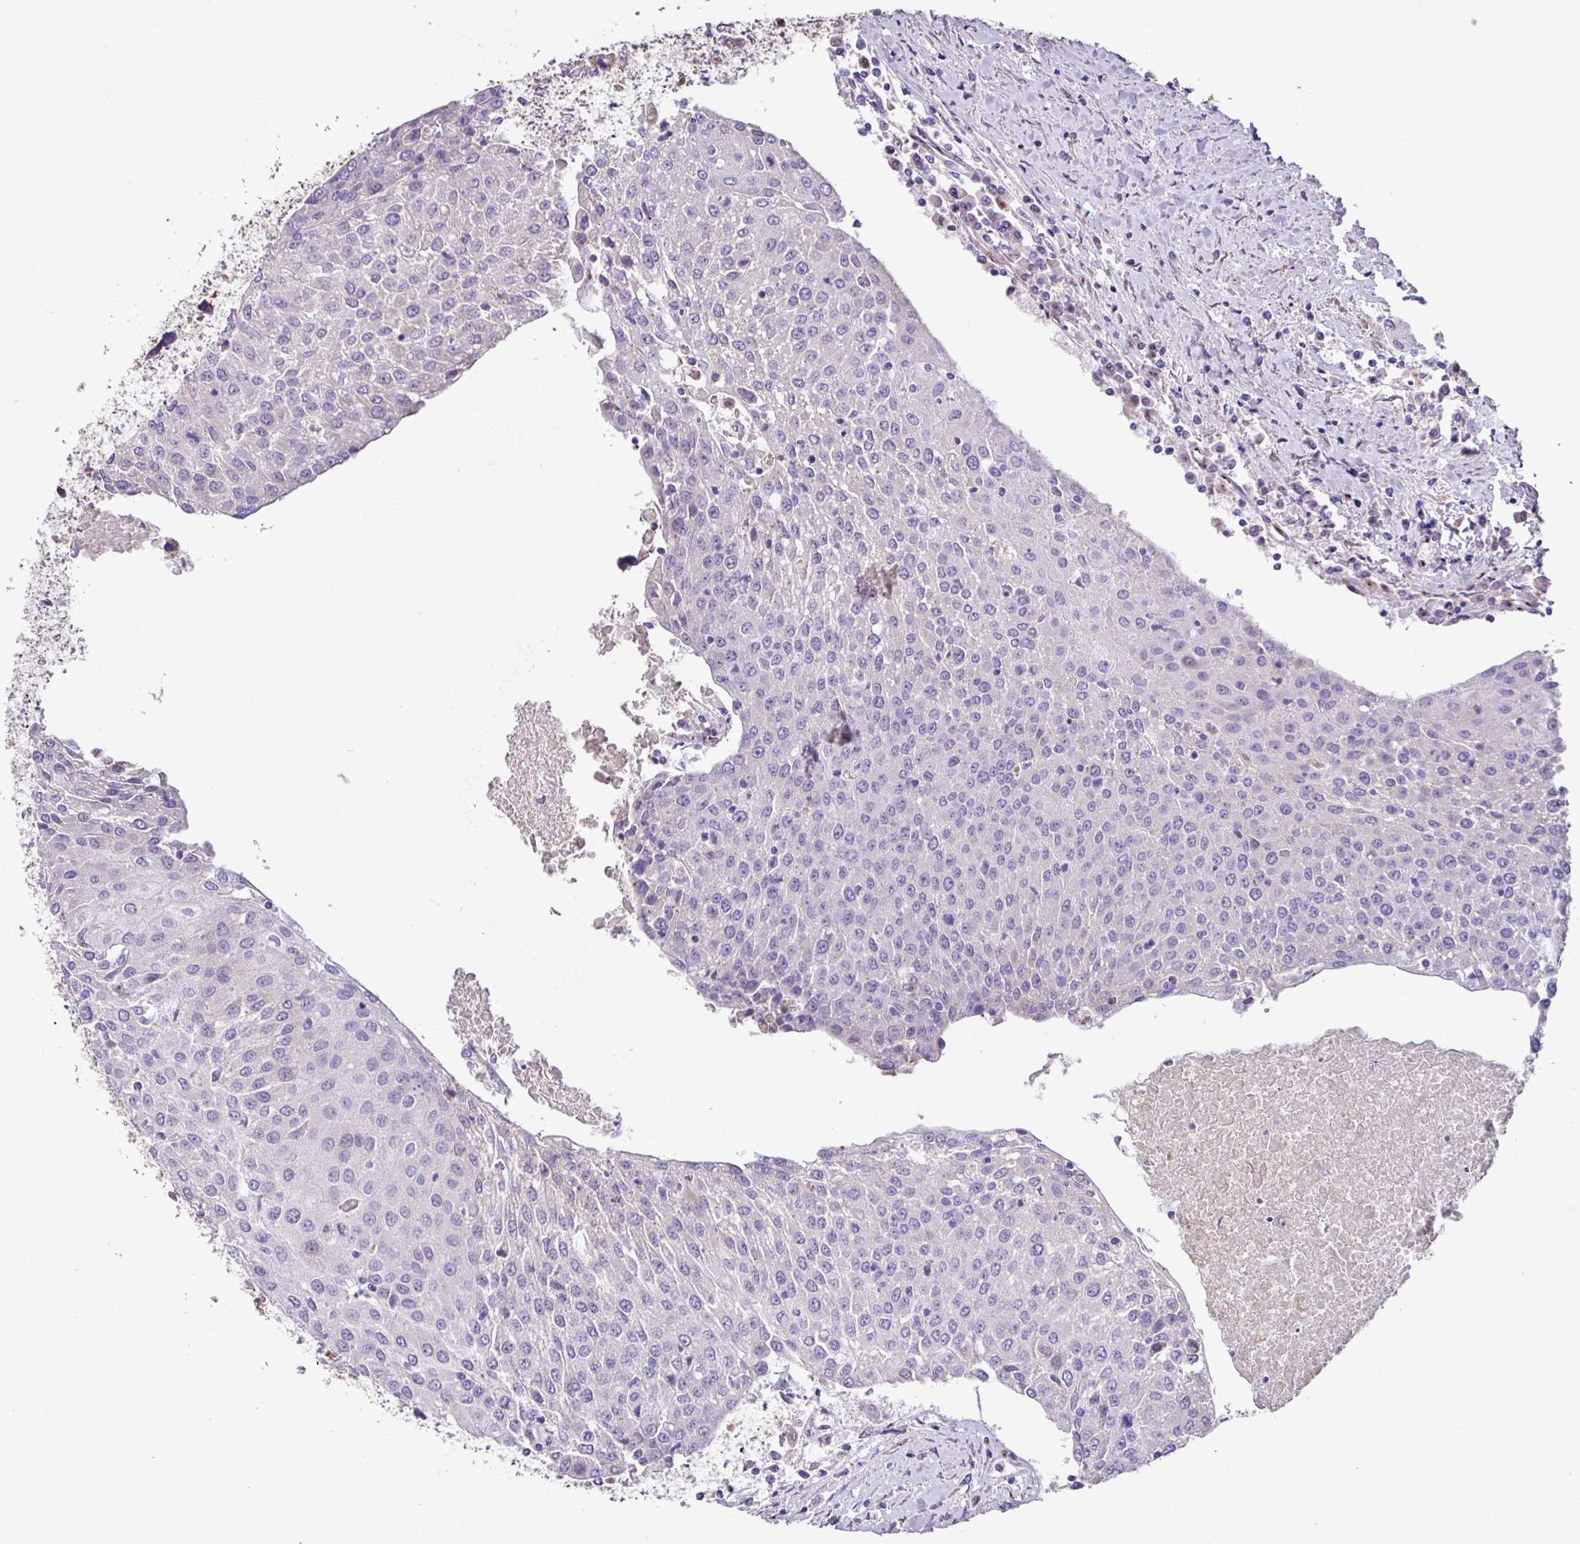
{"staining": {"intensity": "negative", "quantity": "none", "location": "none"}, "tissue": "urothelial cancer", "cell_type": "Tumor cells", "image_type": "cancer", "snomed": [{"axis": "morphology", "description": "Urothelial carcinoma, High grade"}, {"axis": "topography", "description": "Urinary bladder"}], "caption": "Protein analysis of urothelial carcinoma (high-grade) displays no significant expression in tumor cells.", "gene": "ZG16", "patient": {"sex": "female", "age": 85}}